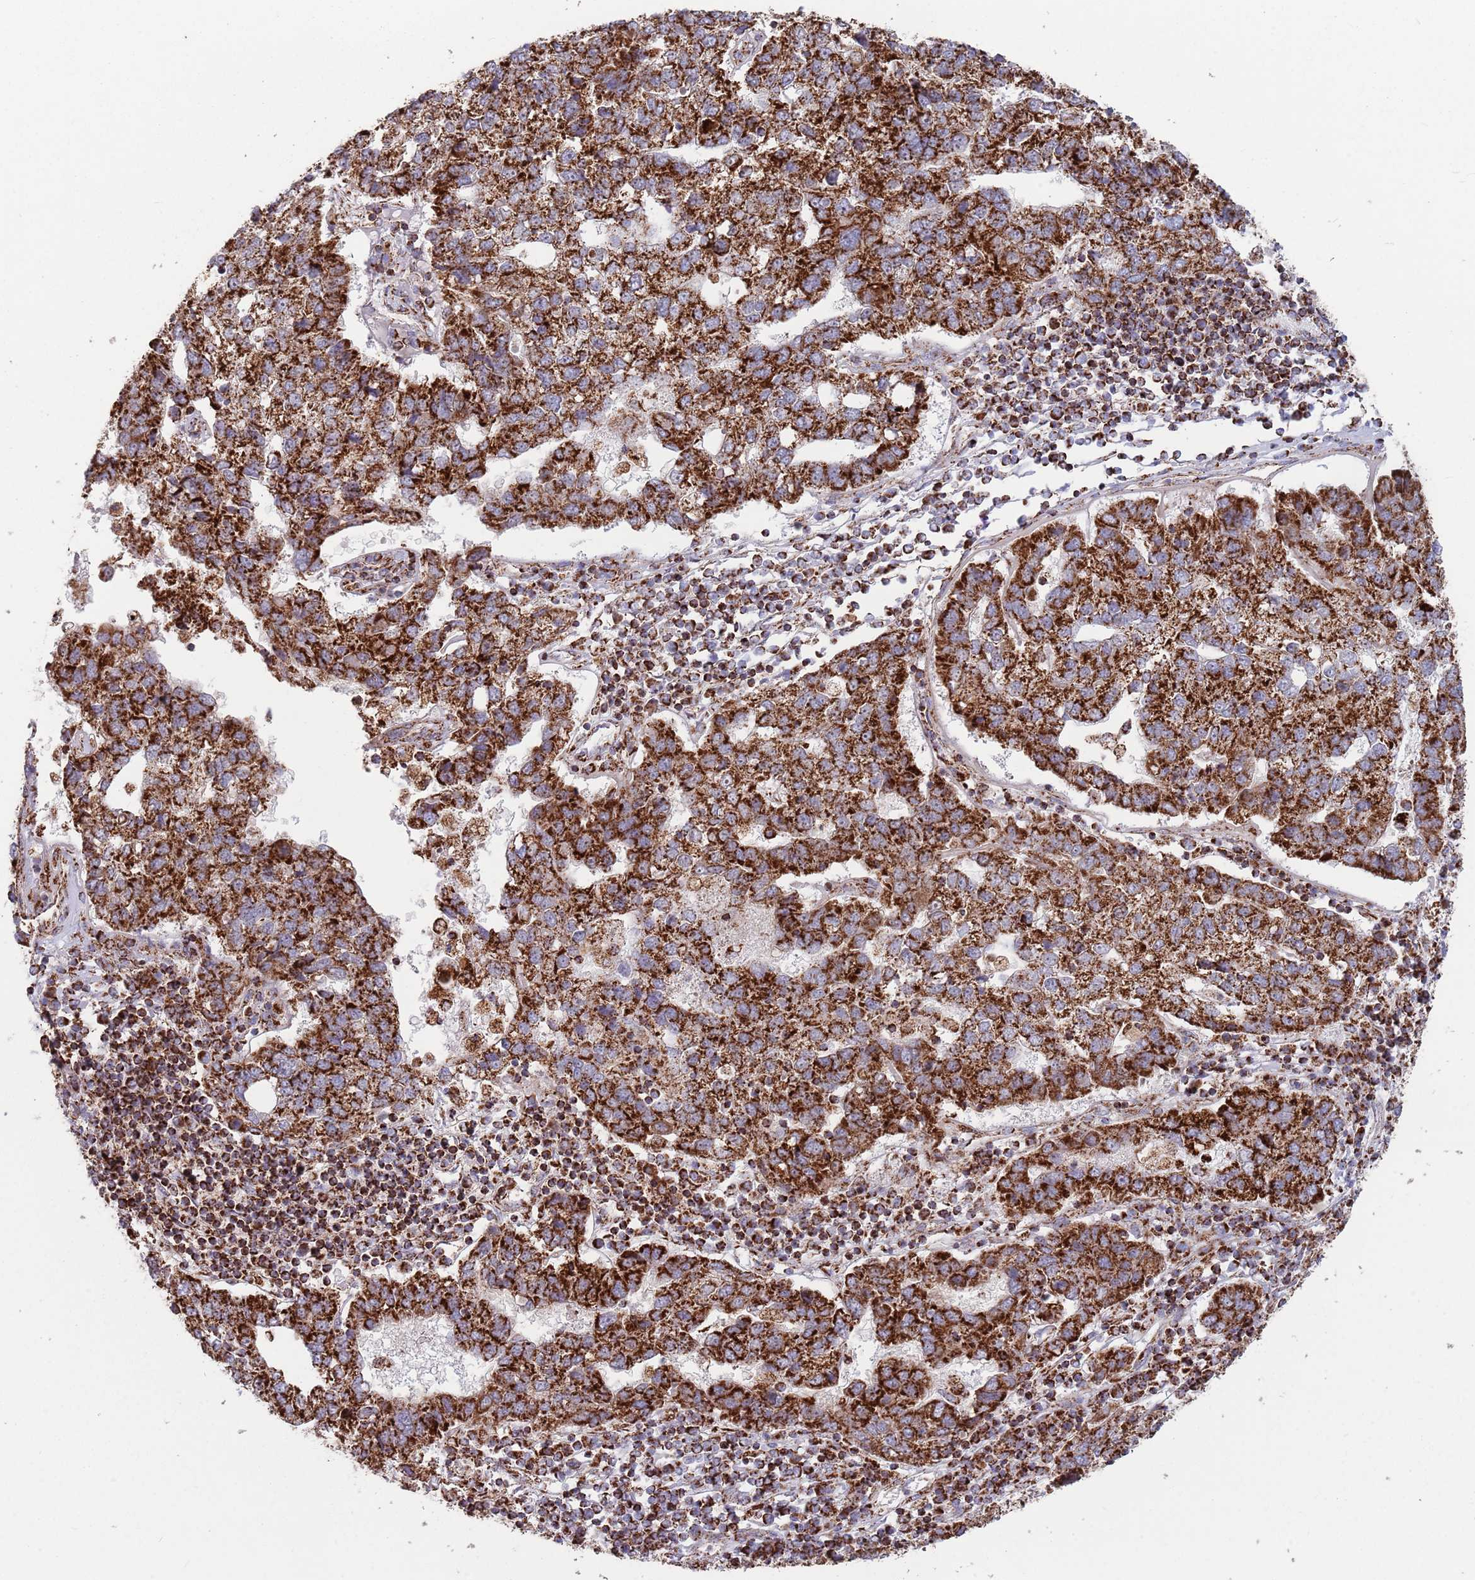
{"staining": {"intensity": "strong", "quantity": ">75%", "location": "cytoplasmic/membranous"}, "tissue": "pancreatic cancer", "cell_type": "Tumor cells", "image_type": "cancer", "snomed": [{"axis": "morphology", "description": "Adenocarcinoma, NOS"}, {"axis": "topography", "description": "Pancreas"}], "caption": "Pancreatic cancer (adenocarcinoma) tissue demonstrates strong cytoplasmic/membranous expression in about >75% of tumor cells", "gene": "ATP5PD", "patient": {"sex": "female", "age": 61}}